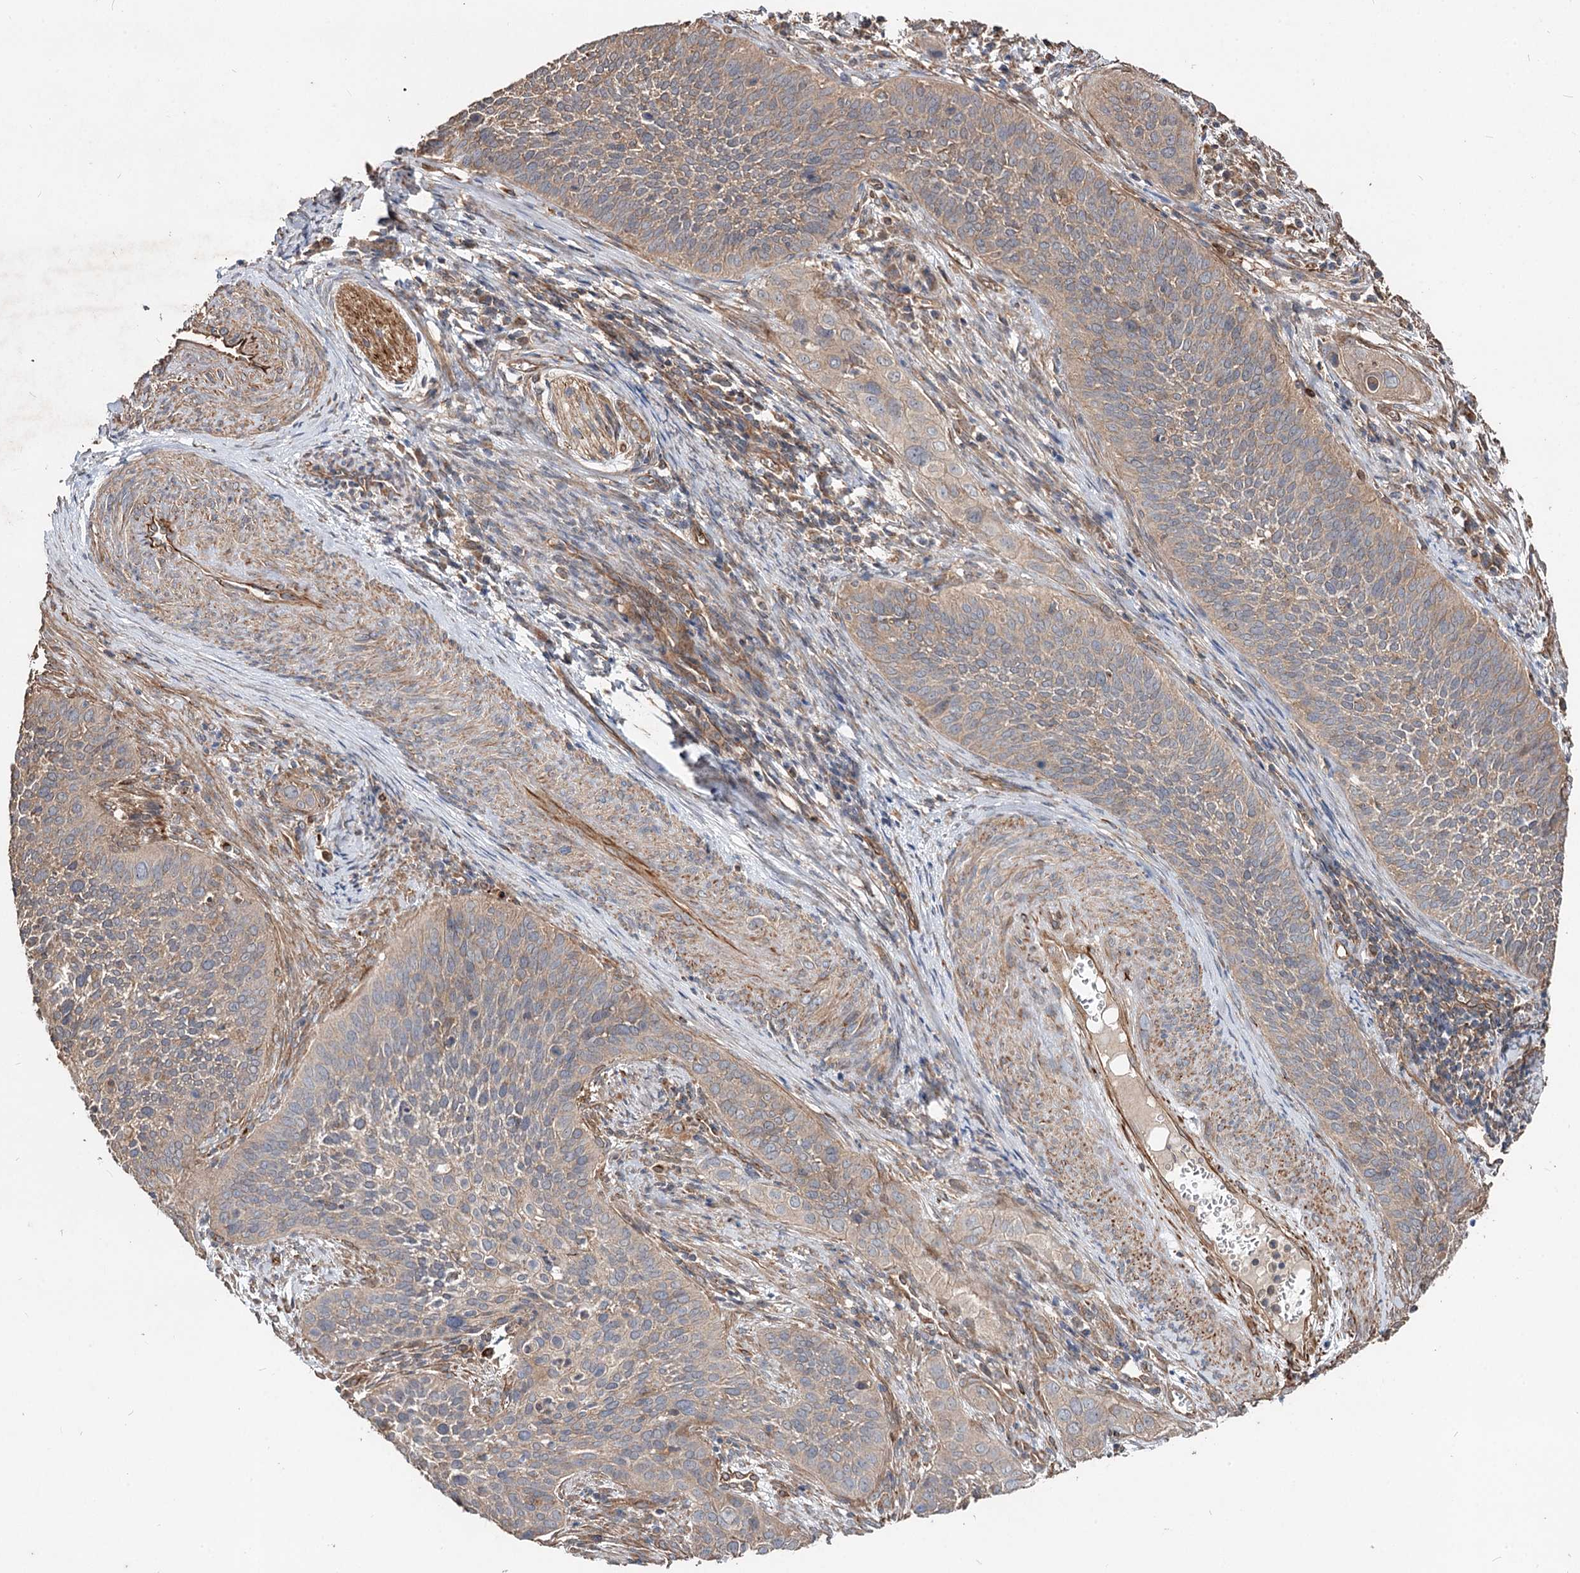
{"staining": {"intensity": "weak", "quantity": "25%-75%", "location": "cytoplasmic/membranous"}, "tissue": "cervical cancer", "cell_type": "Tumor cells", "image_type": "cancer", "snomed": [{"axis": "morphology", "description": "Squamous cell carcinoma, NOS"}, {"axis": "topography", "description": "Cervix"}], "caption": "Immunohistochemical staining of human cervical squamous cell carcinoma exhibits low levels of weak cytoplasmic/membranous staining in approximately 25%-75% of tumor cells. The staining was performed using DAB (3,3'-diaminobenzidine) to visualize the protein expression in brown, while the nuclei were stained in blue with hematoxylin (Magnification: 20x).", "gene": "SPART", "patient": {"sex": "female", "age": 34}}